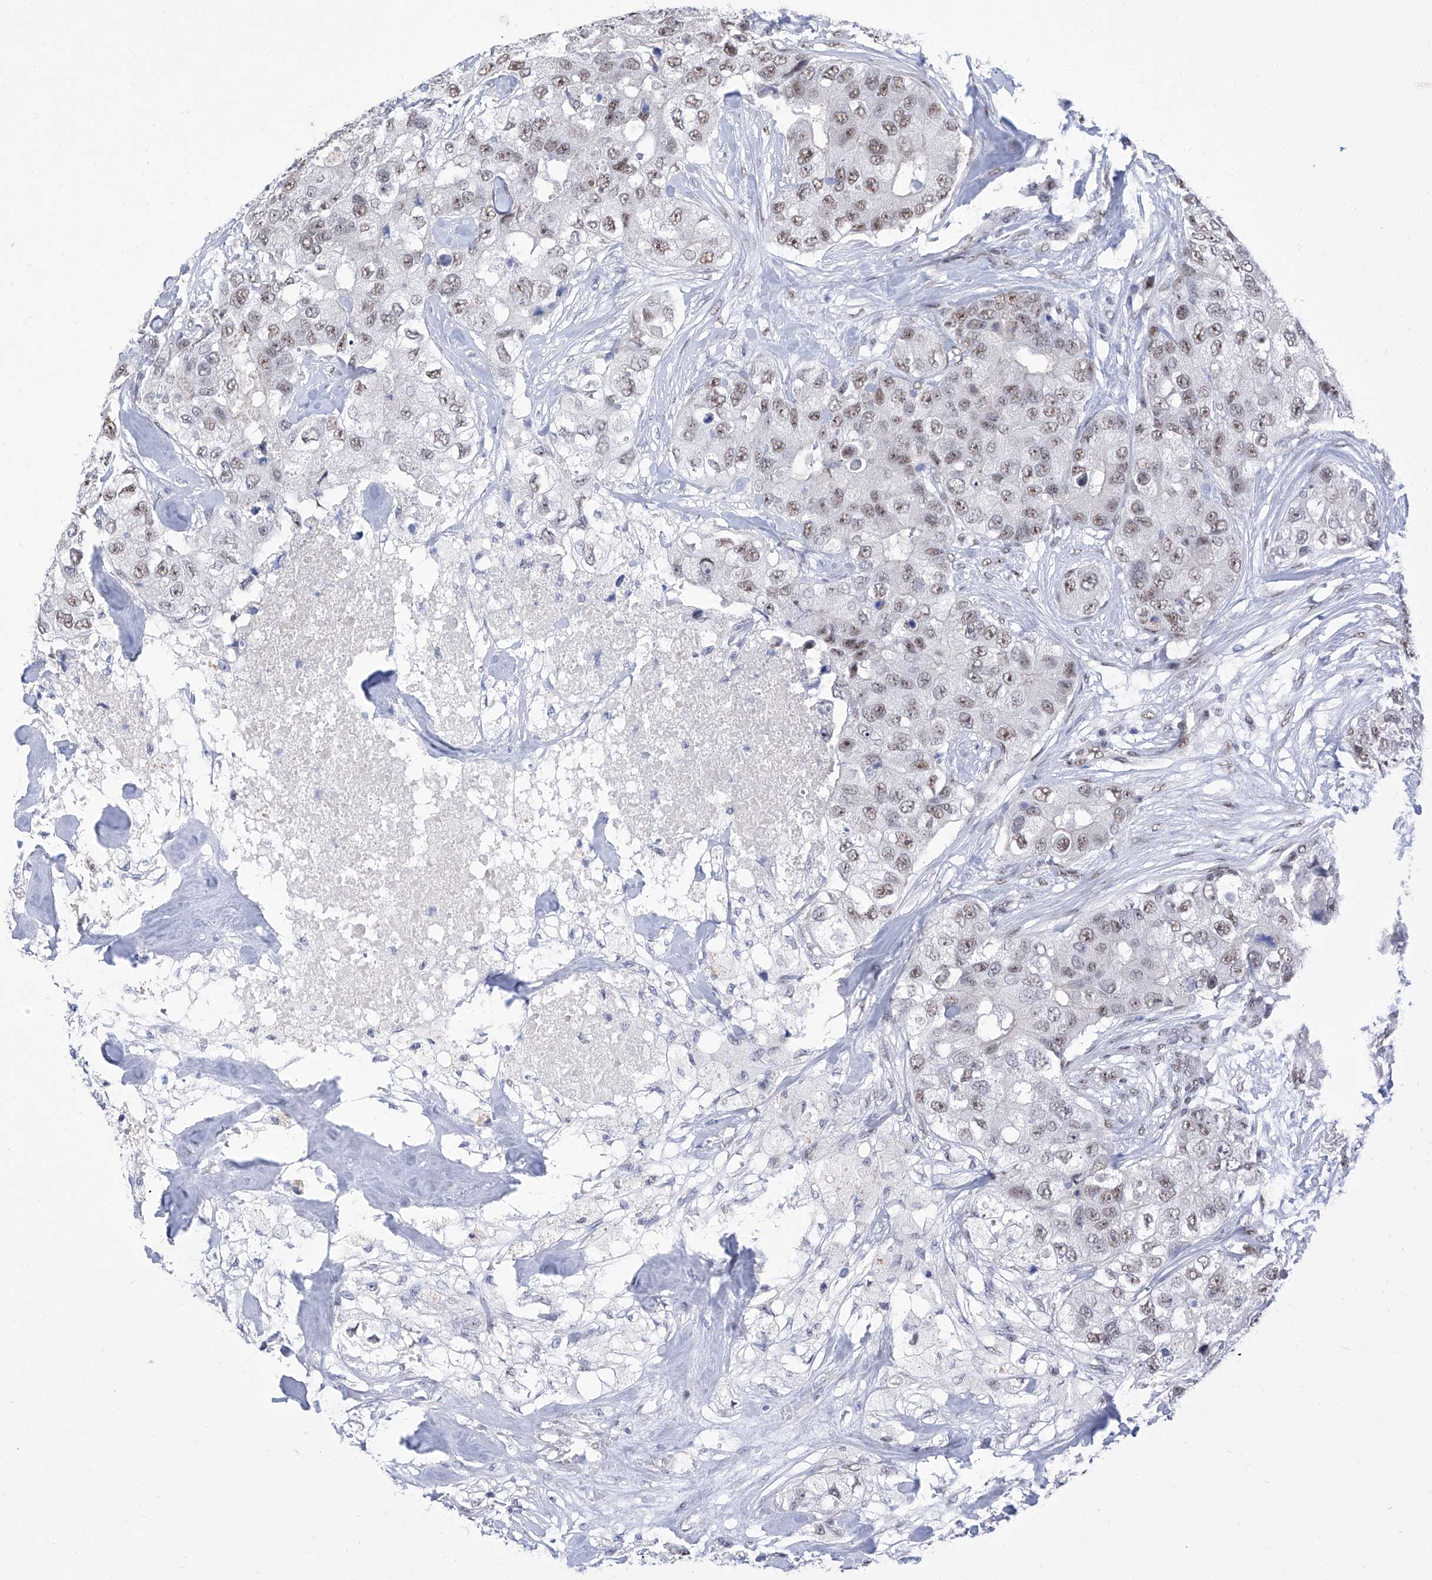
{"staining": {"intensity": "weak", "quantity": ">75%", "location": "nuclear"}, "tissue": "breast cancer", "cell_type": "Tumor cells", "image_type": "cancer", "snomed": [{"axis": "morphology", "description": "Duct carcinoma"}, {"axis": "topography", "description": "Breast"}], "caption": "Breast cancer (intraductal carcinoma) tissue exhibits weak nuclear staining in approximately >75% of tumor cells", "gene": "ATN1", "patient": {"sex": "female", "age": 62}}